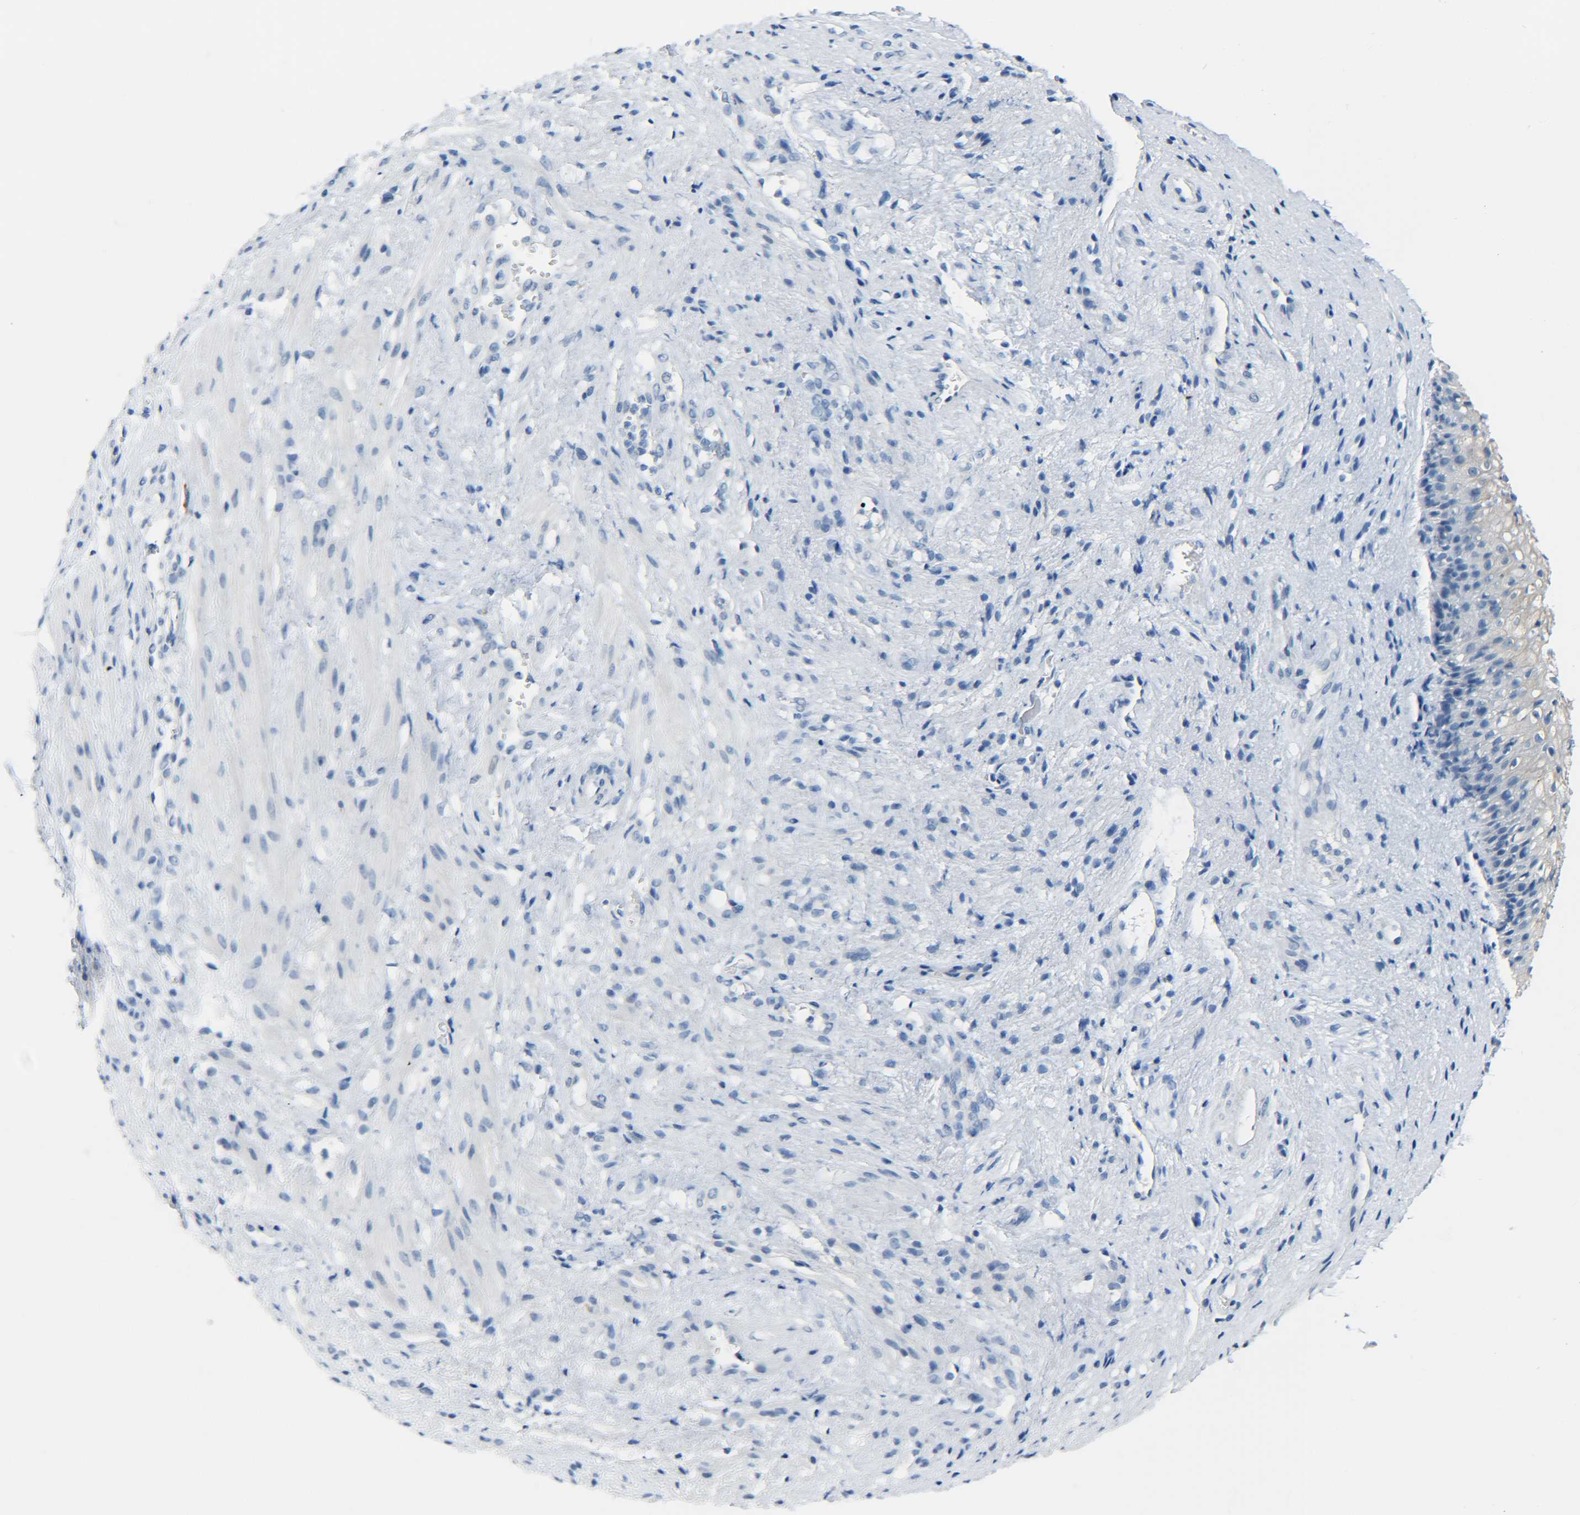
{"staining": {"intensity": "moderate", "quantity": "<25%", "location": "cytoplasmic/membranous"}, "tissue": "vagina", "cell_type": "Squamous epithelial cells", "image_type": "normal", "snomed": [{"axis": "morphology", "description": "Normal tissue, NOS"}, {"axis": "topography", "description": "Vagina"}], "caption": "The micrograph displays immunohistochemical staining of normal vagina. There is moderate cytoplasmic/membranous staining is identified in approximately <25% of squamous epithelial cells. Immunohistochemistry (ihc) stains the protein in brown and the nuclei are stained blue.", "gene": "C15orf48", "patient": {"sex": "female", "age": 34}}